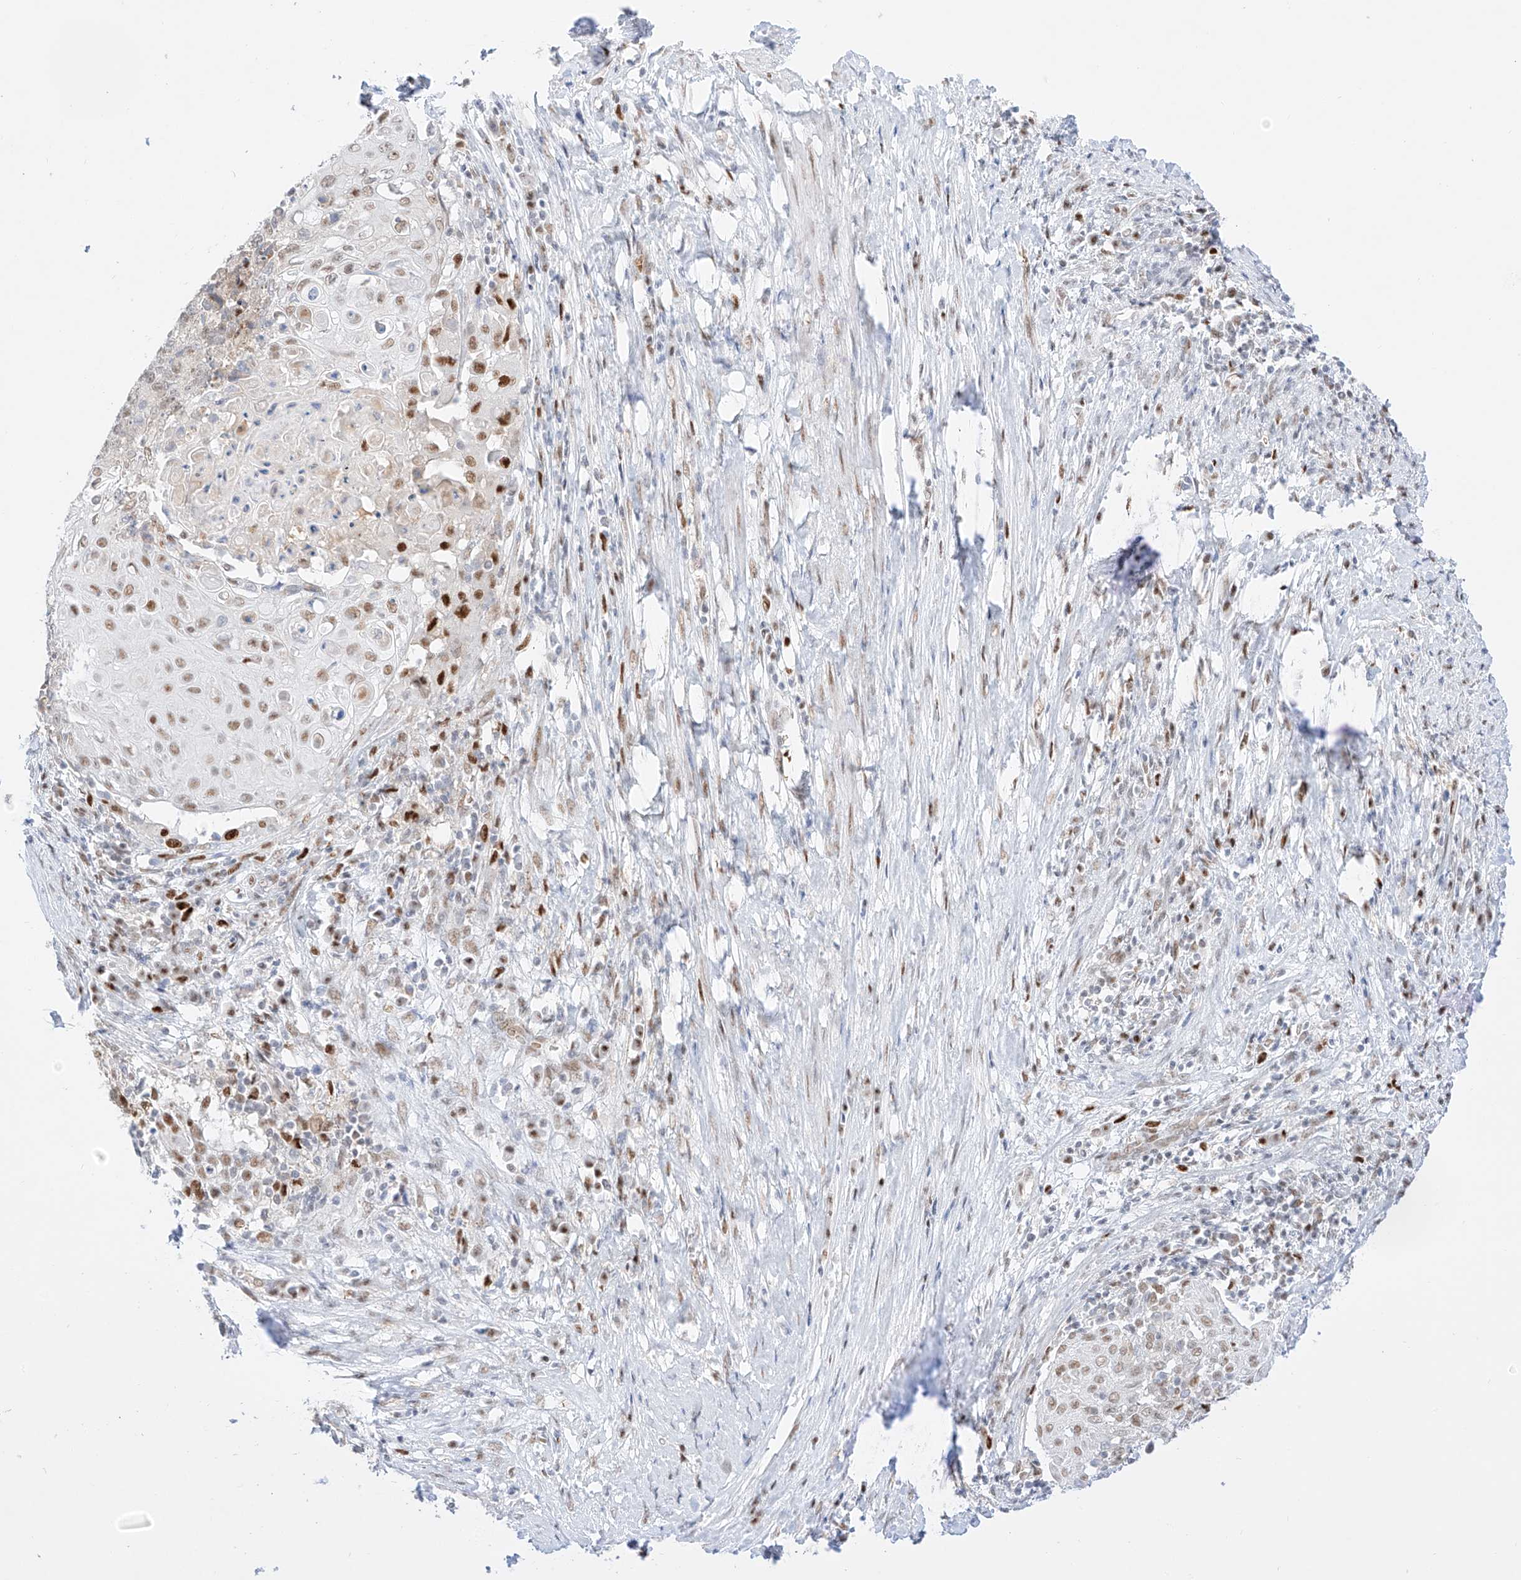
{"staining": {"intensity": "moderate", "quantity": ">75%", "location": "nuclear"}, "tissue": "cervical cancer", "cell_type": "Tumor cells", "image_type": "cancer", "snomed": [{"axis": "morphology", "description": "Squamous cell carcinoma, NOS"}, {"axis": "topography", "description": "Cervix"}], "caption": "Immunohistochemistry of human cervical cancer (squamous cell carcinoma) shows medium levels of moderate nuclear positivity in about >75% of tumor cells. (Stains: DAB in brown, nuclei in blue, Microscopy: brightfield microscopy at high magnification).", "gene": "APIP", "patient": {"sex": "female", "age": 39}}